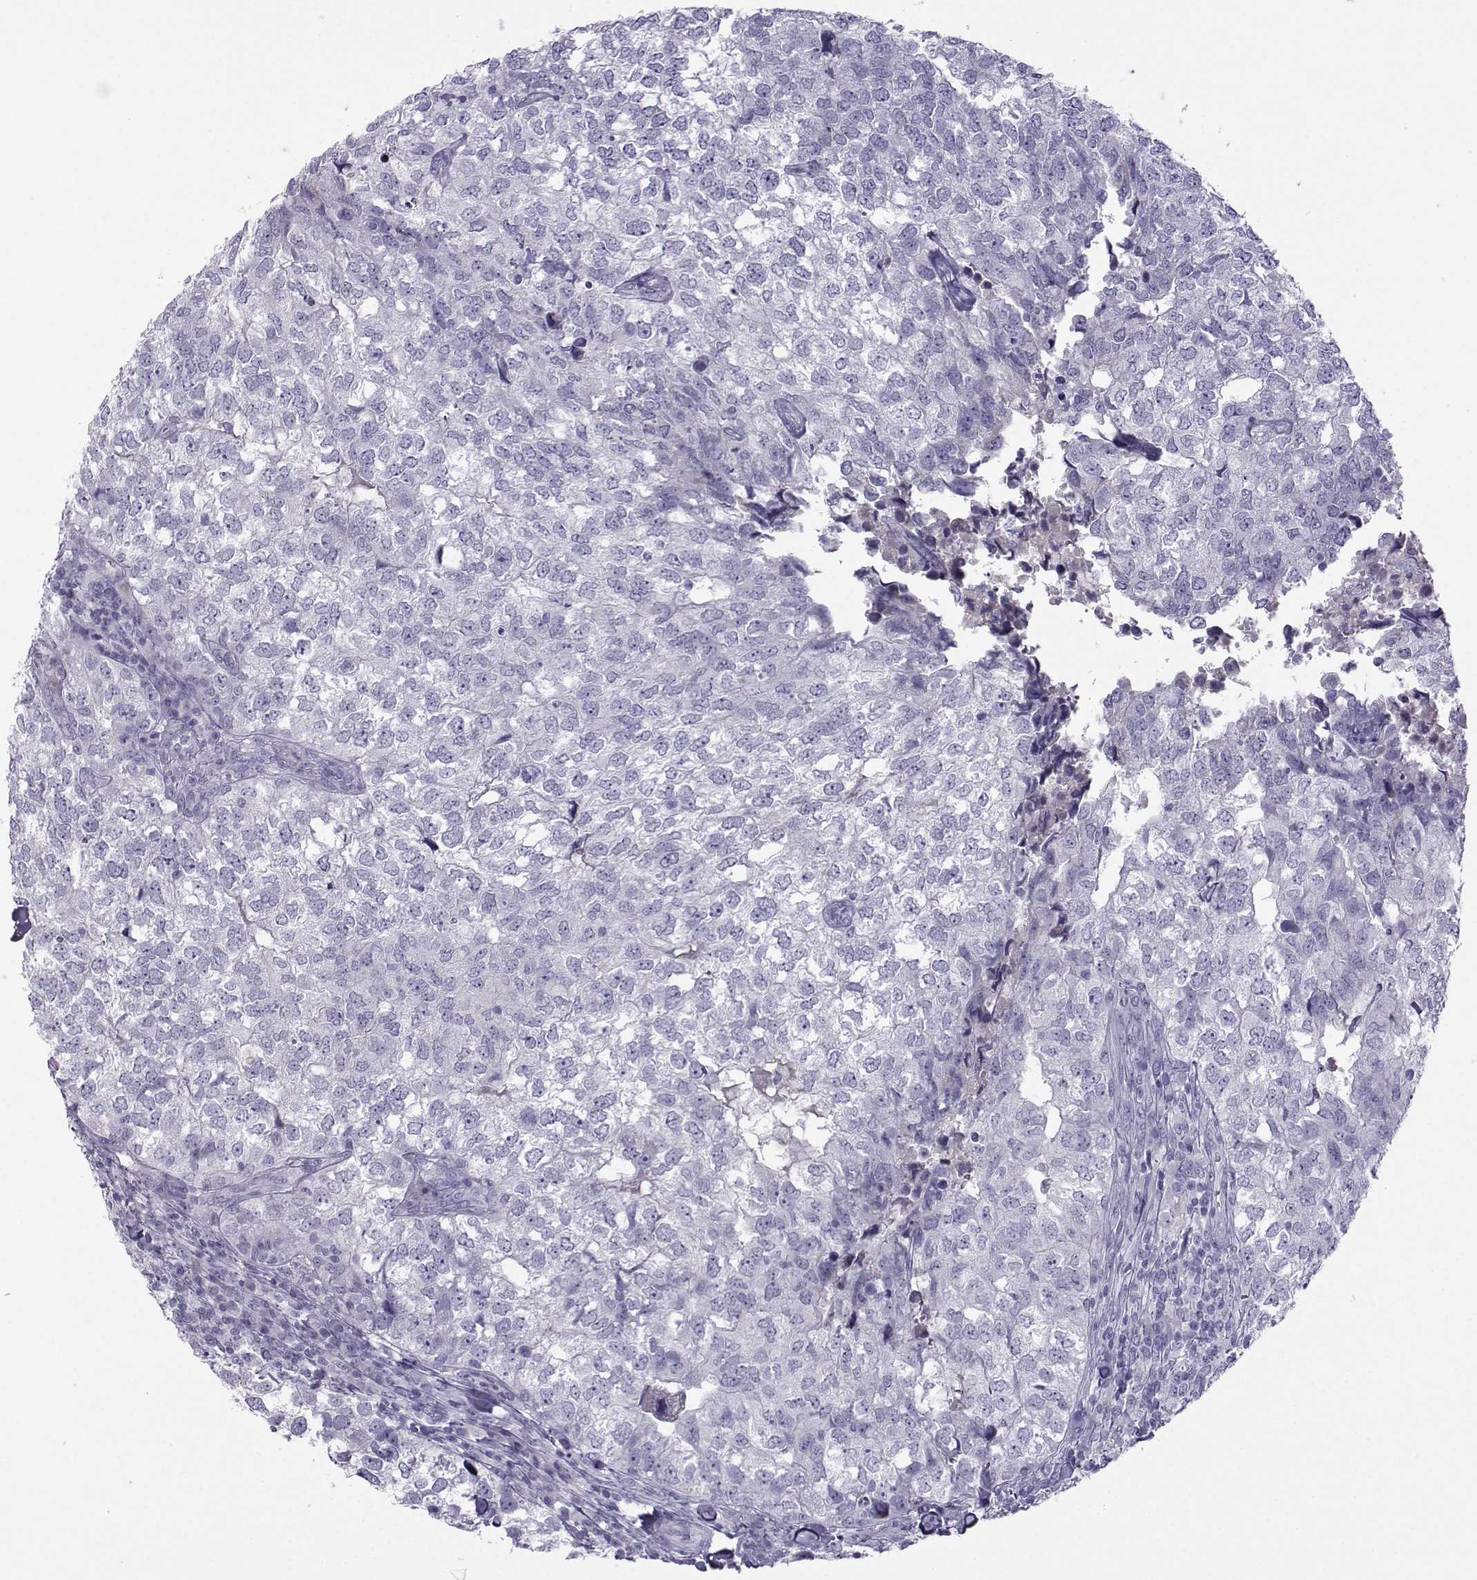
{"staining": {"intensity": "negative", "quantity": "none", "location": "none"}, "tissue": "breast cancer", "cell_type": "Tumor cells", "image_type": "cancer", "snomed": [{"axis": "morphology", "description": "Duct carcinoma"}, {"axis": "topography", "description": "Breast"}], "caption": "High magnification brightfield microscopy of breast cancer (invasive ductal carcinoma) stained with DAB (brown) and counterstained with hematoxylin (blue): tumor cells show no significant expression.", "gene": "ARMC2", "patient": {"sex": "female", "age": 30}}